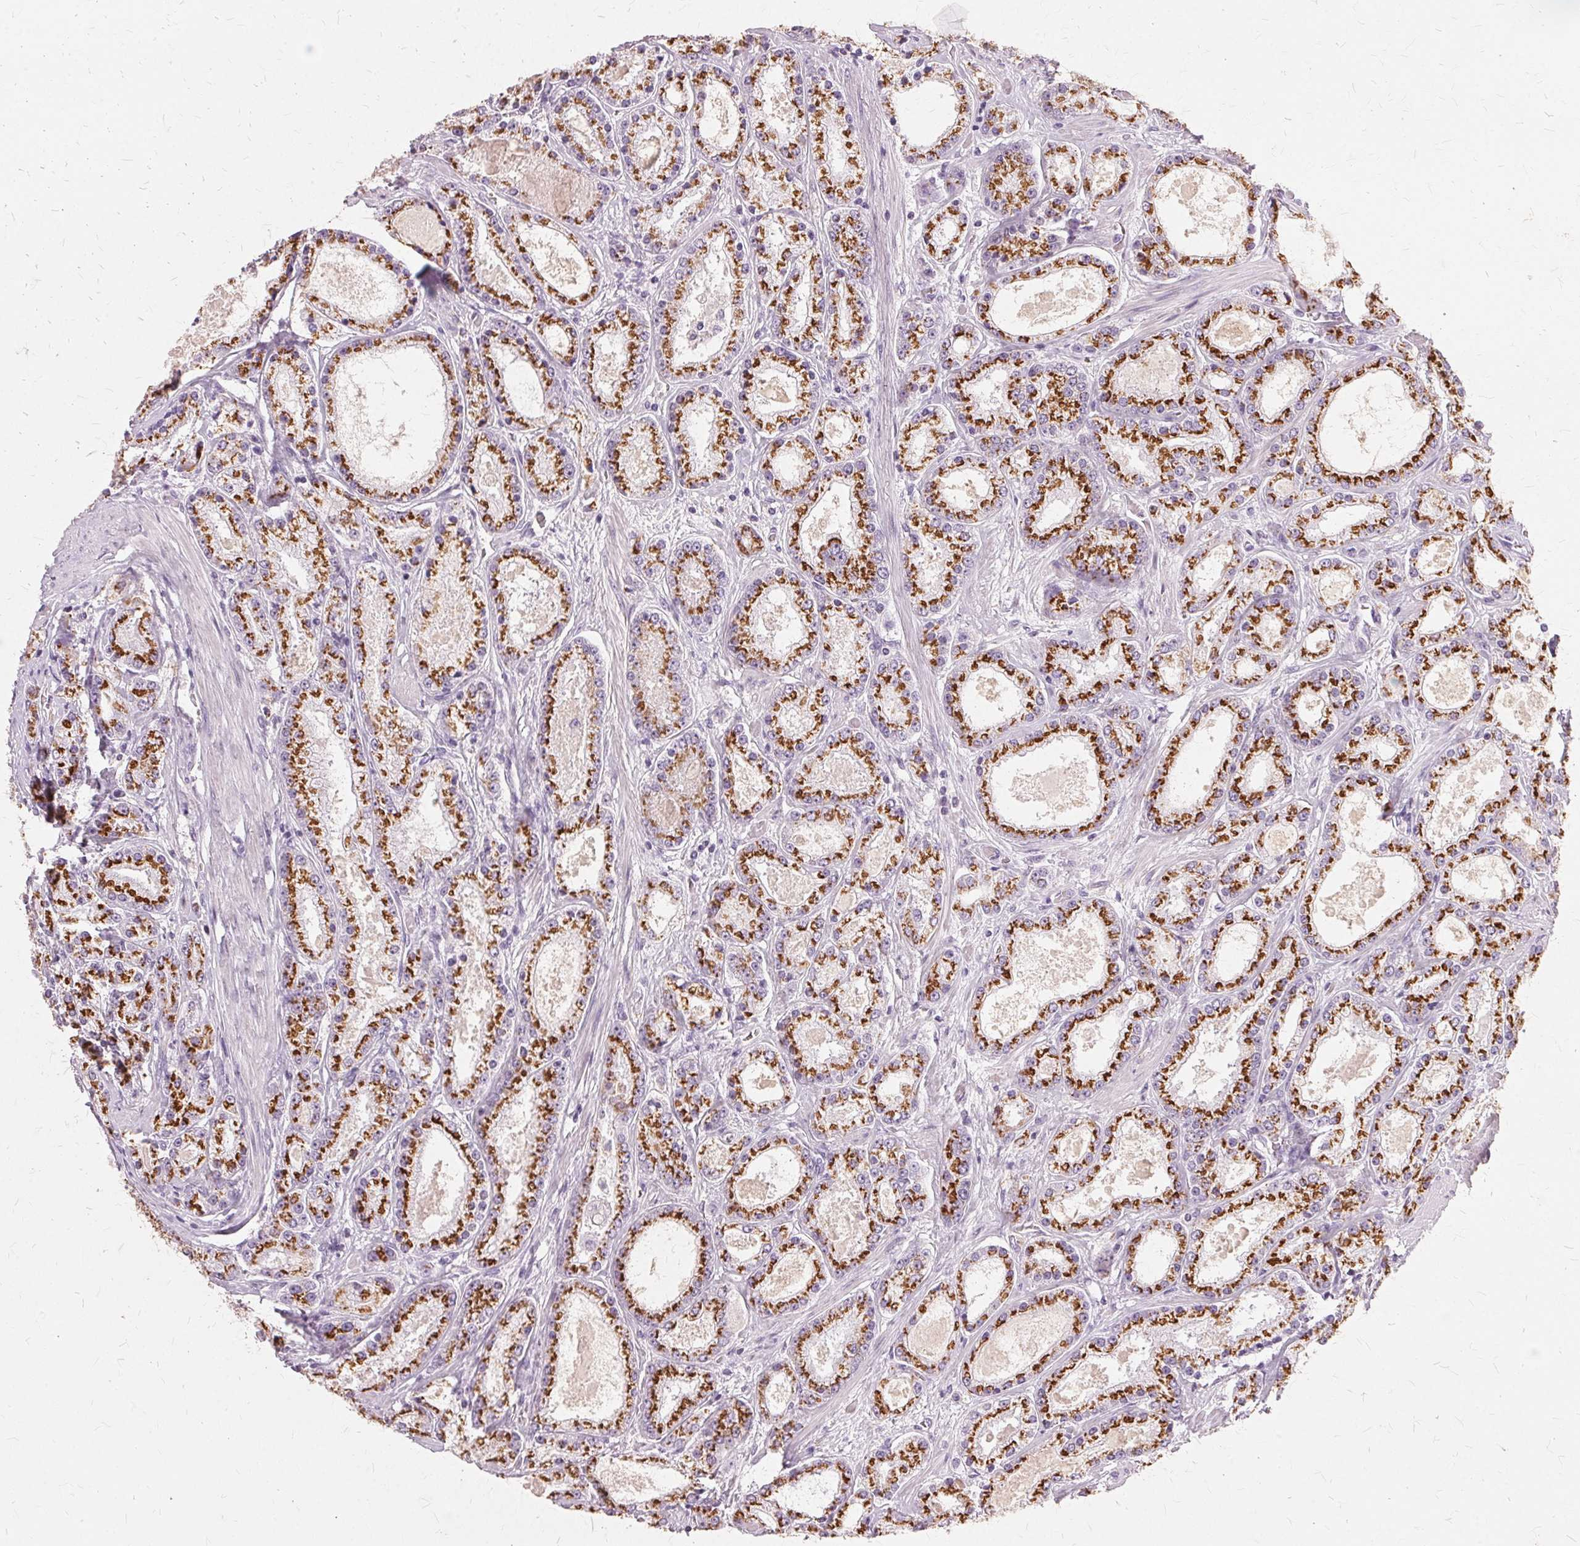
{"staining": {"intensity": "strong", "quantity": ">75%", "location": "cytoplasmic/membranous"}, "tissue": "prostate cancer", "cell_type": "Tumor cells", "image_type": "cancer", "snomed": [{"axis": "morphology", "description": "Adenocarcinoma, High grade"}, {"axis": "topography", "description": "Prostate"}], "caption": "Immunohistochemical staining of human prostate high-grade adenocarcinoma shows high levels of strong cytoplasmic/membranous expression in about >75% of tumor cells.", "gene": "SLC45A3", "patient": {"sex": "male", "age": 67}}